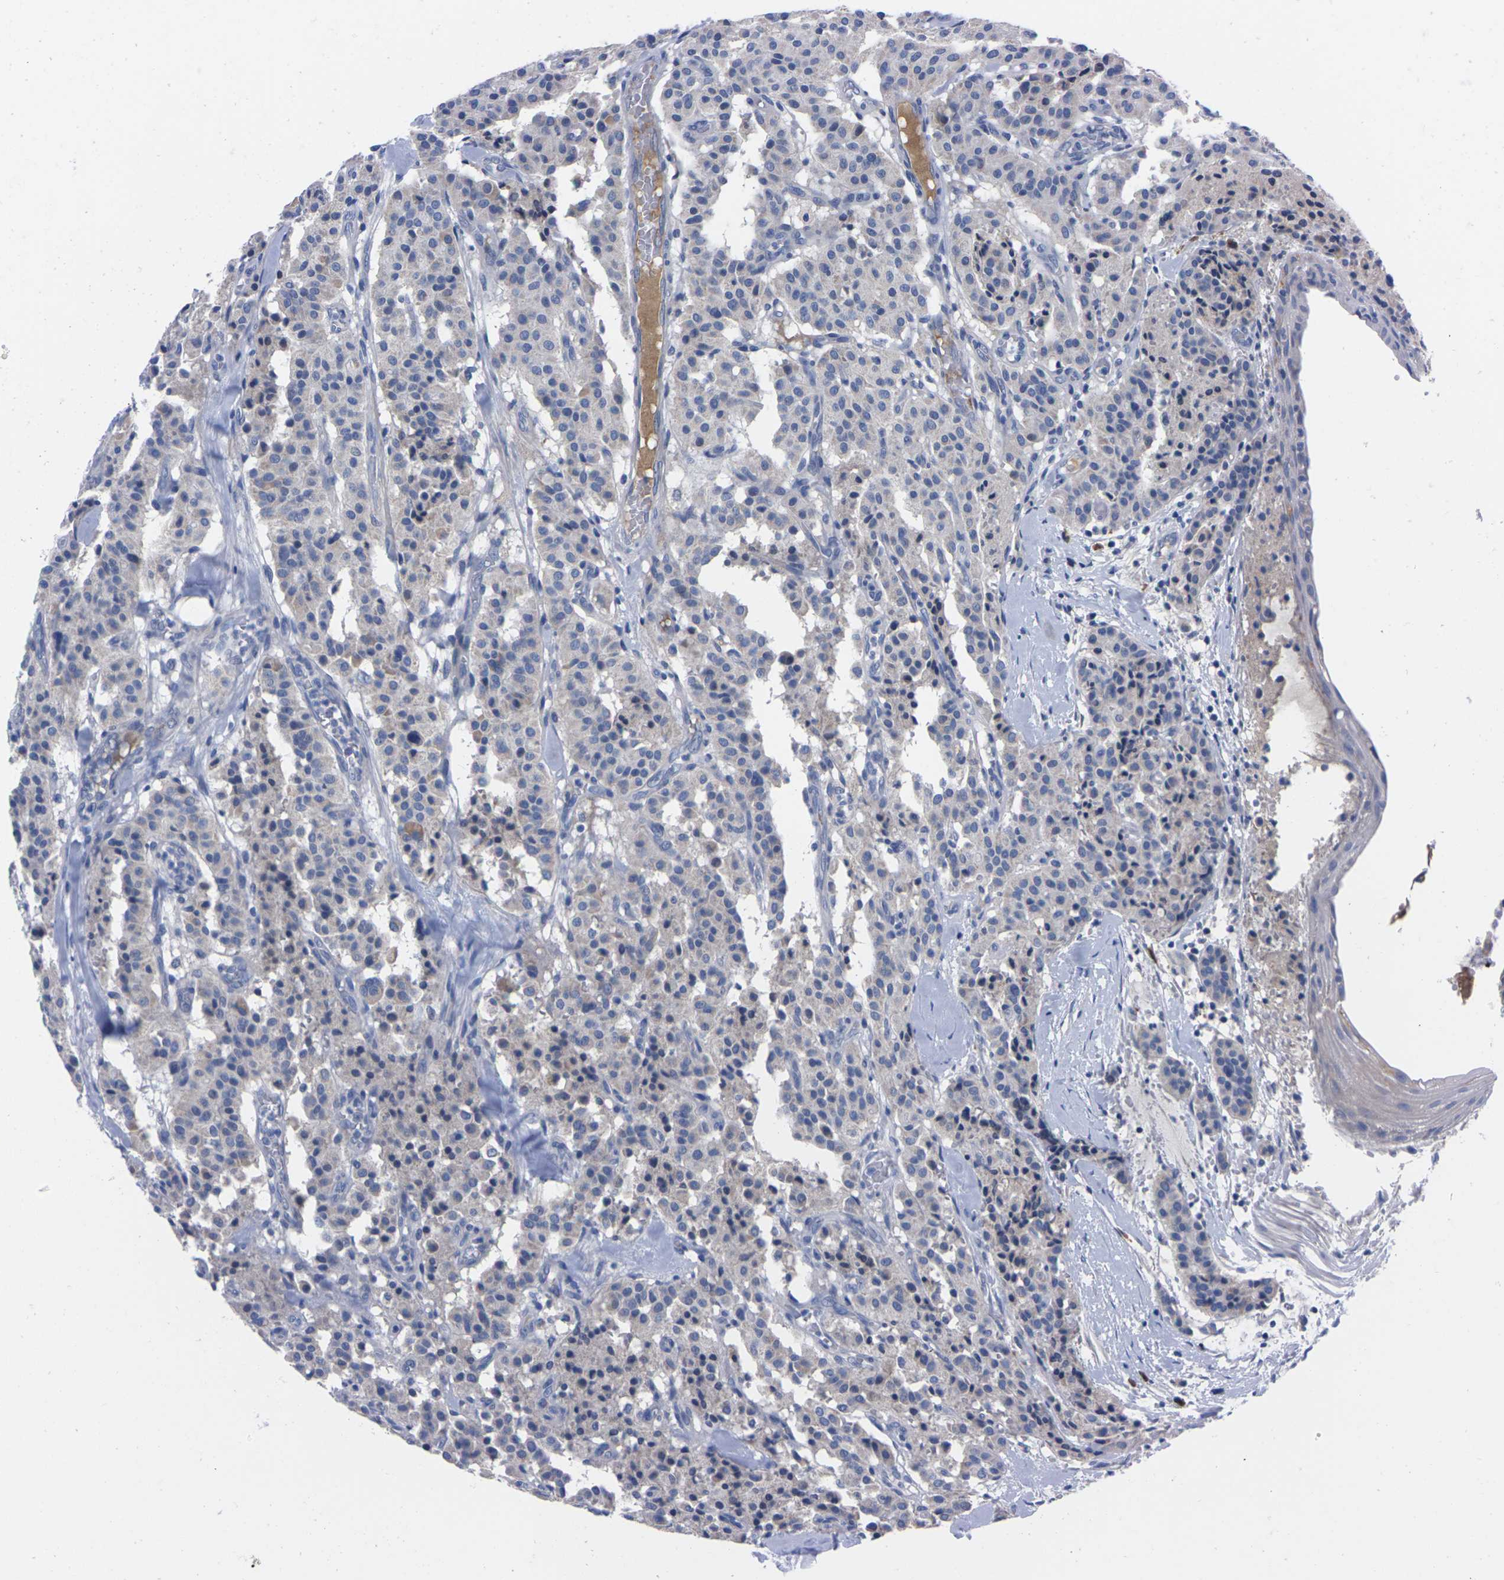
{"staining": {"intensity": "negative", "quantity": "none", "location": "none"}, "tissue": "carcinoid", "cell_type": "Tumor cells", "image_type": "cancer", "snomed": [{"axis": "morphology", "description": "Carcinoid, malignant, NOS"}, {"axis": "topography", "description": "Lung"}], "caption": "Immunohistochemical staining of malignant carcinoid reveals no significant positivity in tumor cells. Nuclei are stained in blue.", "gene": "FAM210A", "patient": {"sex": "male", "age": 30}}